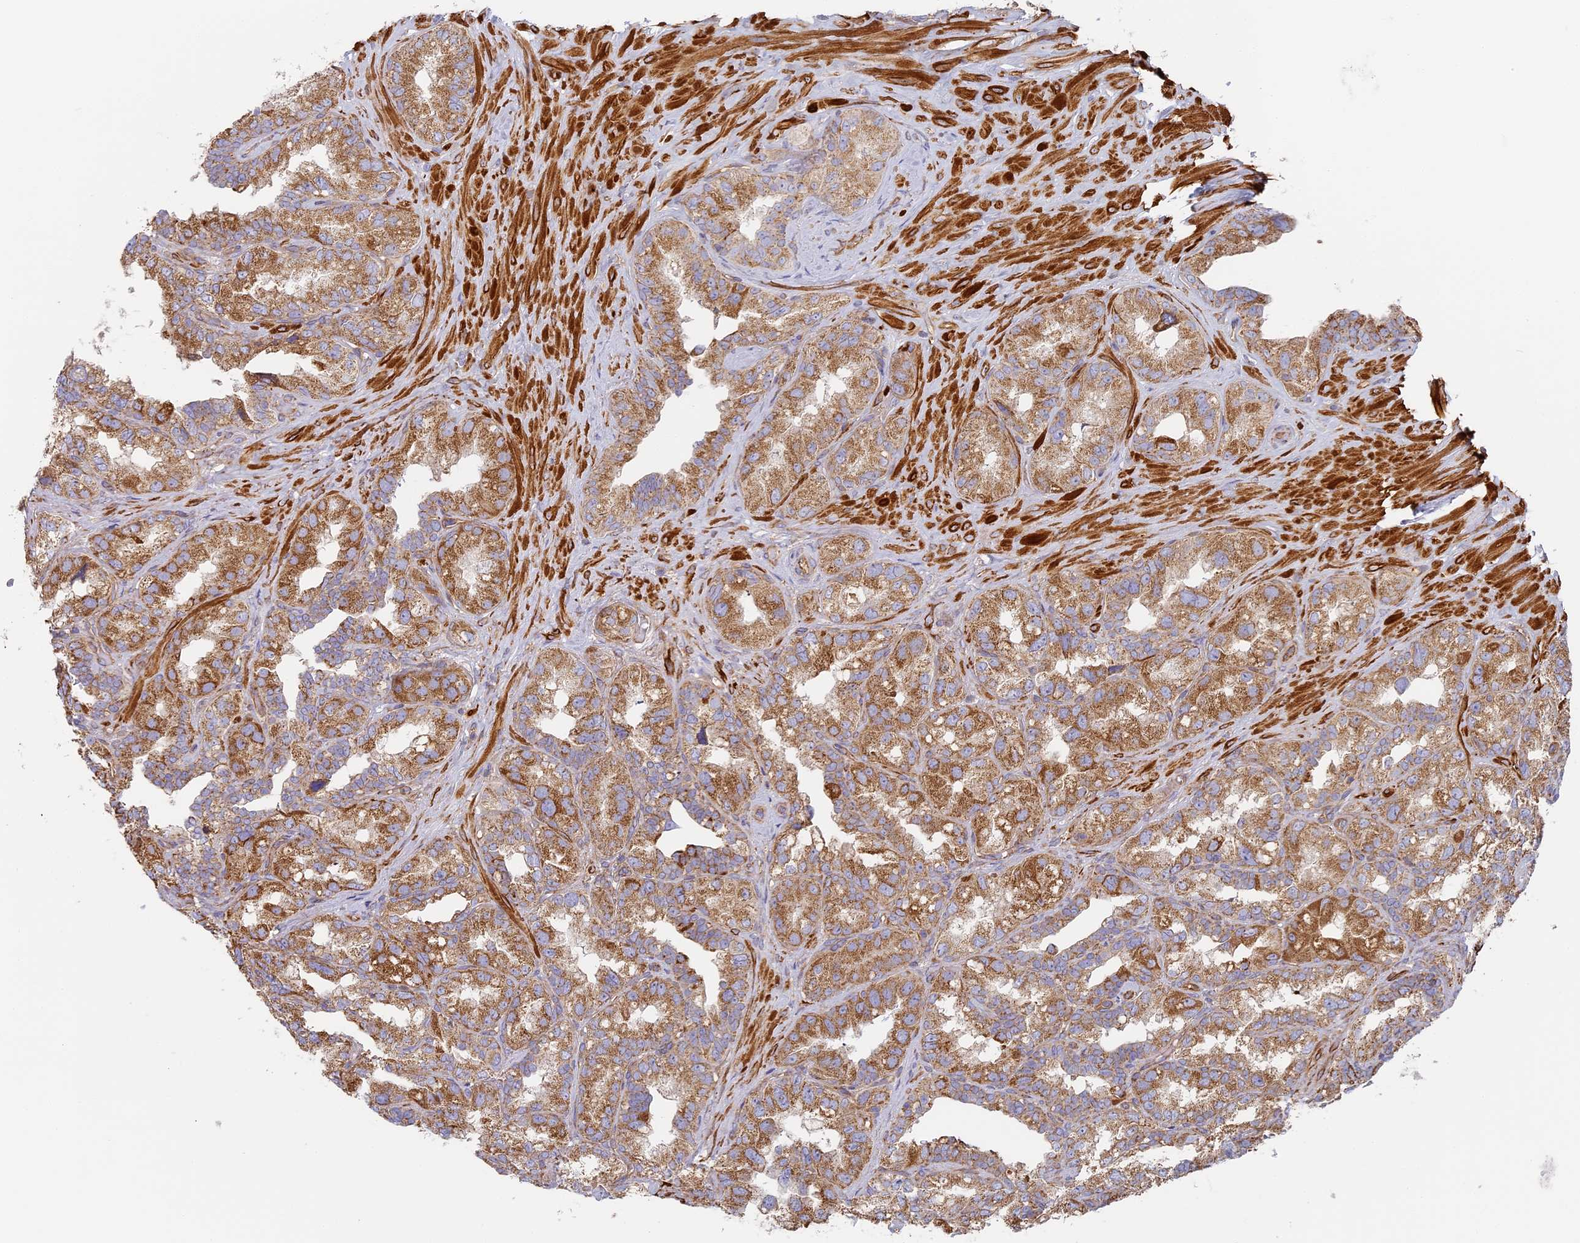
{"staining": {"intensity": "moderate", "quantity": ">75%", "location": "cytoplasmic/membranous"}, "tissue": "seminal vesicle", "cell_type": "Glandular cells", "image_type": "normal", "snomed": [{"axis": "morphology", "description": "Normal tissue, NOS"}, {"axis": "topography", "description": "Seminal veicle"}, {"axis": "topography", "description": "Peripheral nerve tissue"}], "caption": "Moderate cytoplasmic/membranous protein expression is seen in about >75% of glandular cells in seminal vesicle. (DAB (3,3'-diaminobenzidine) = brown stain, brightfield microscopy at high magnification).", "gene": "DDA1", "patient": {"sex": "male", "age": 67}}